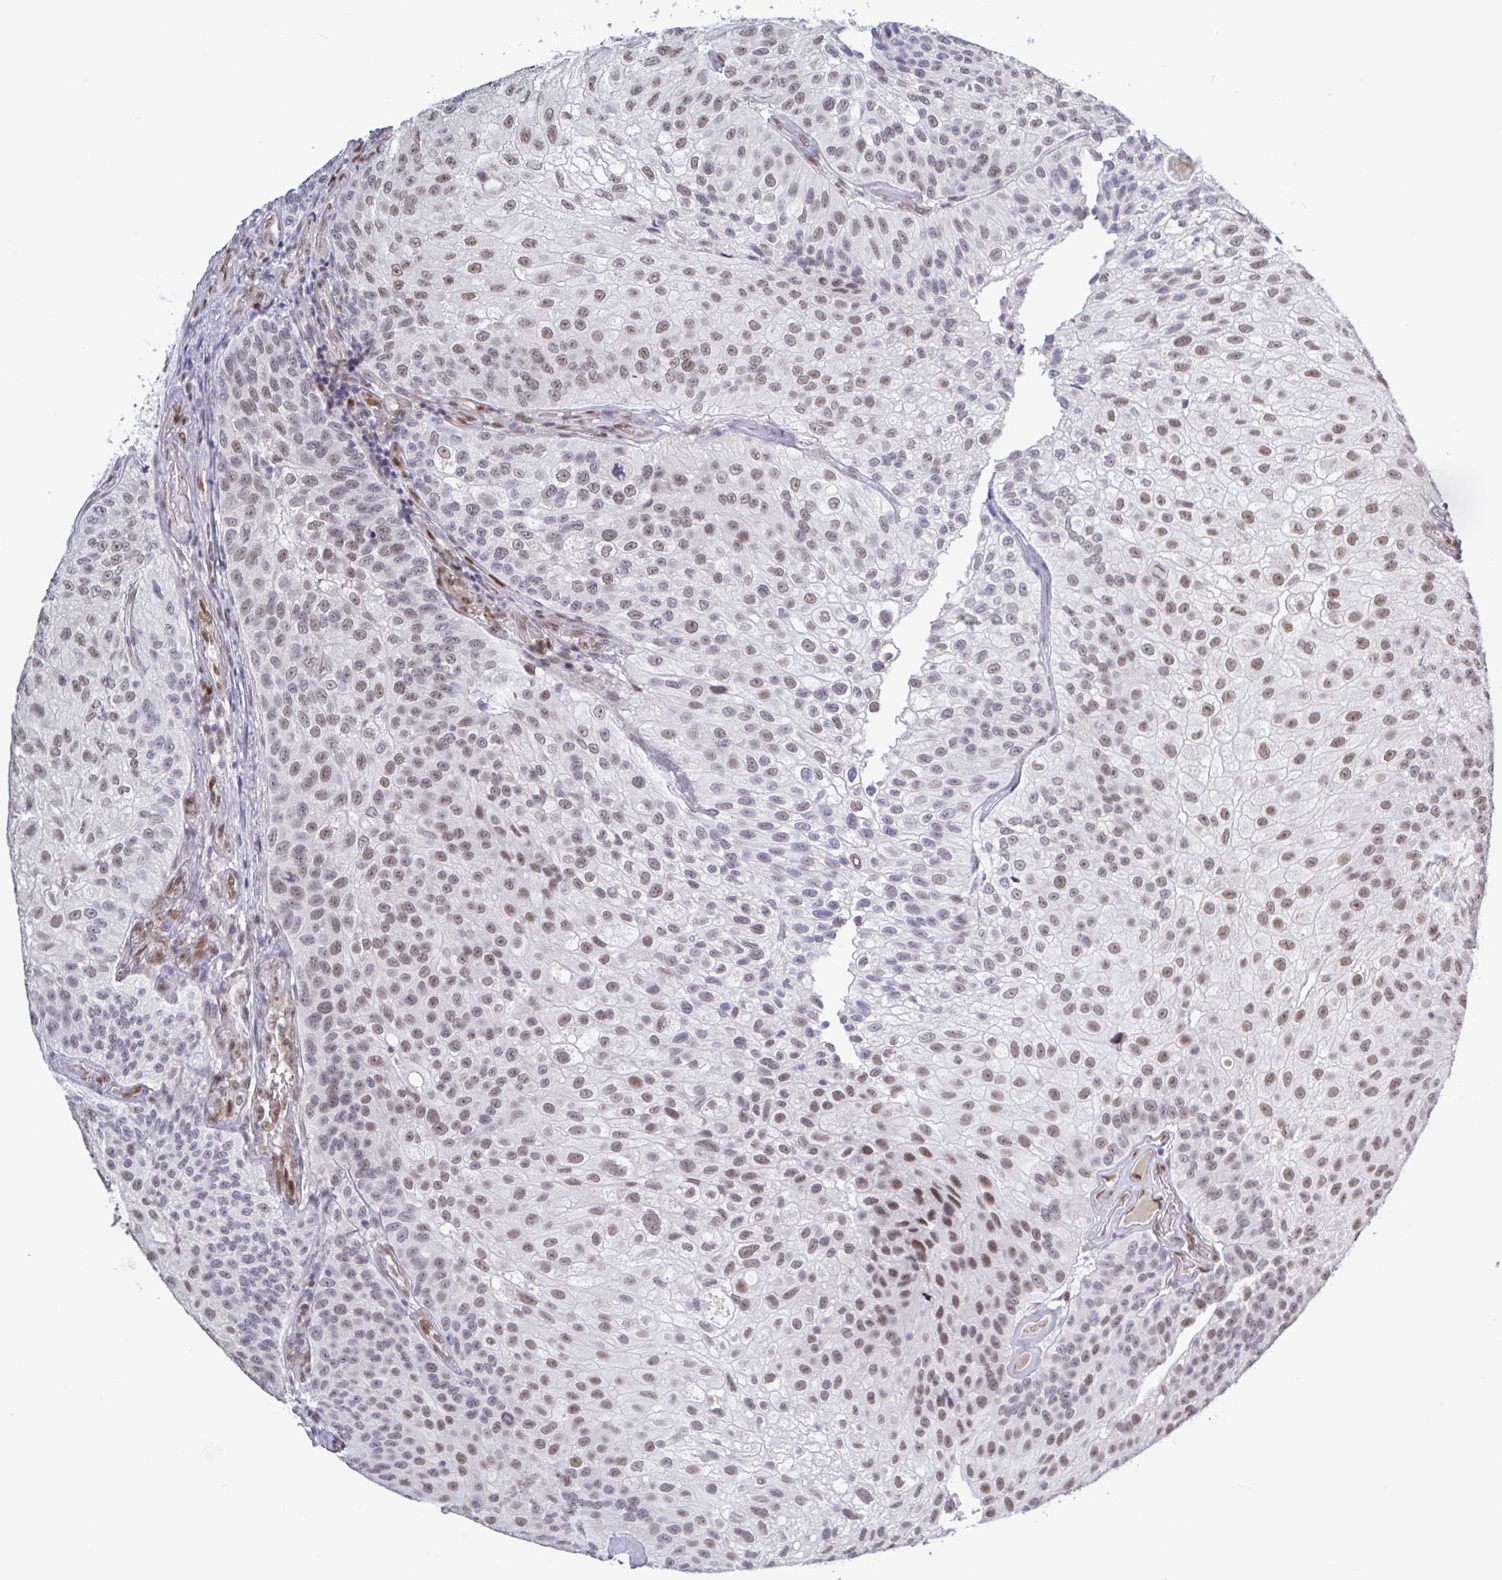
{"staining": {"intensity": "moderate", "quantity": "25%-75%", "location": "nuclear"}, "tissue": "urothelial cancer", "cell_type": "Tumor cells", "image_type": "cancer", "snomed": [{"axis": "morphology", "description": "Urothelial carcinoma, NOS"}, {"axis": "topography", "description": "Urinary bladder"}], "caption": "Human transitional cell carcinoma stained with a protein marker reveals moderate staining in tumor cells.", "gene": "BCL7B", "patient": {"sex": "male", "age": 87}}